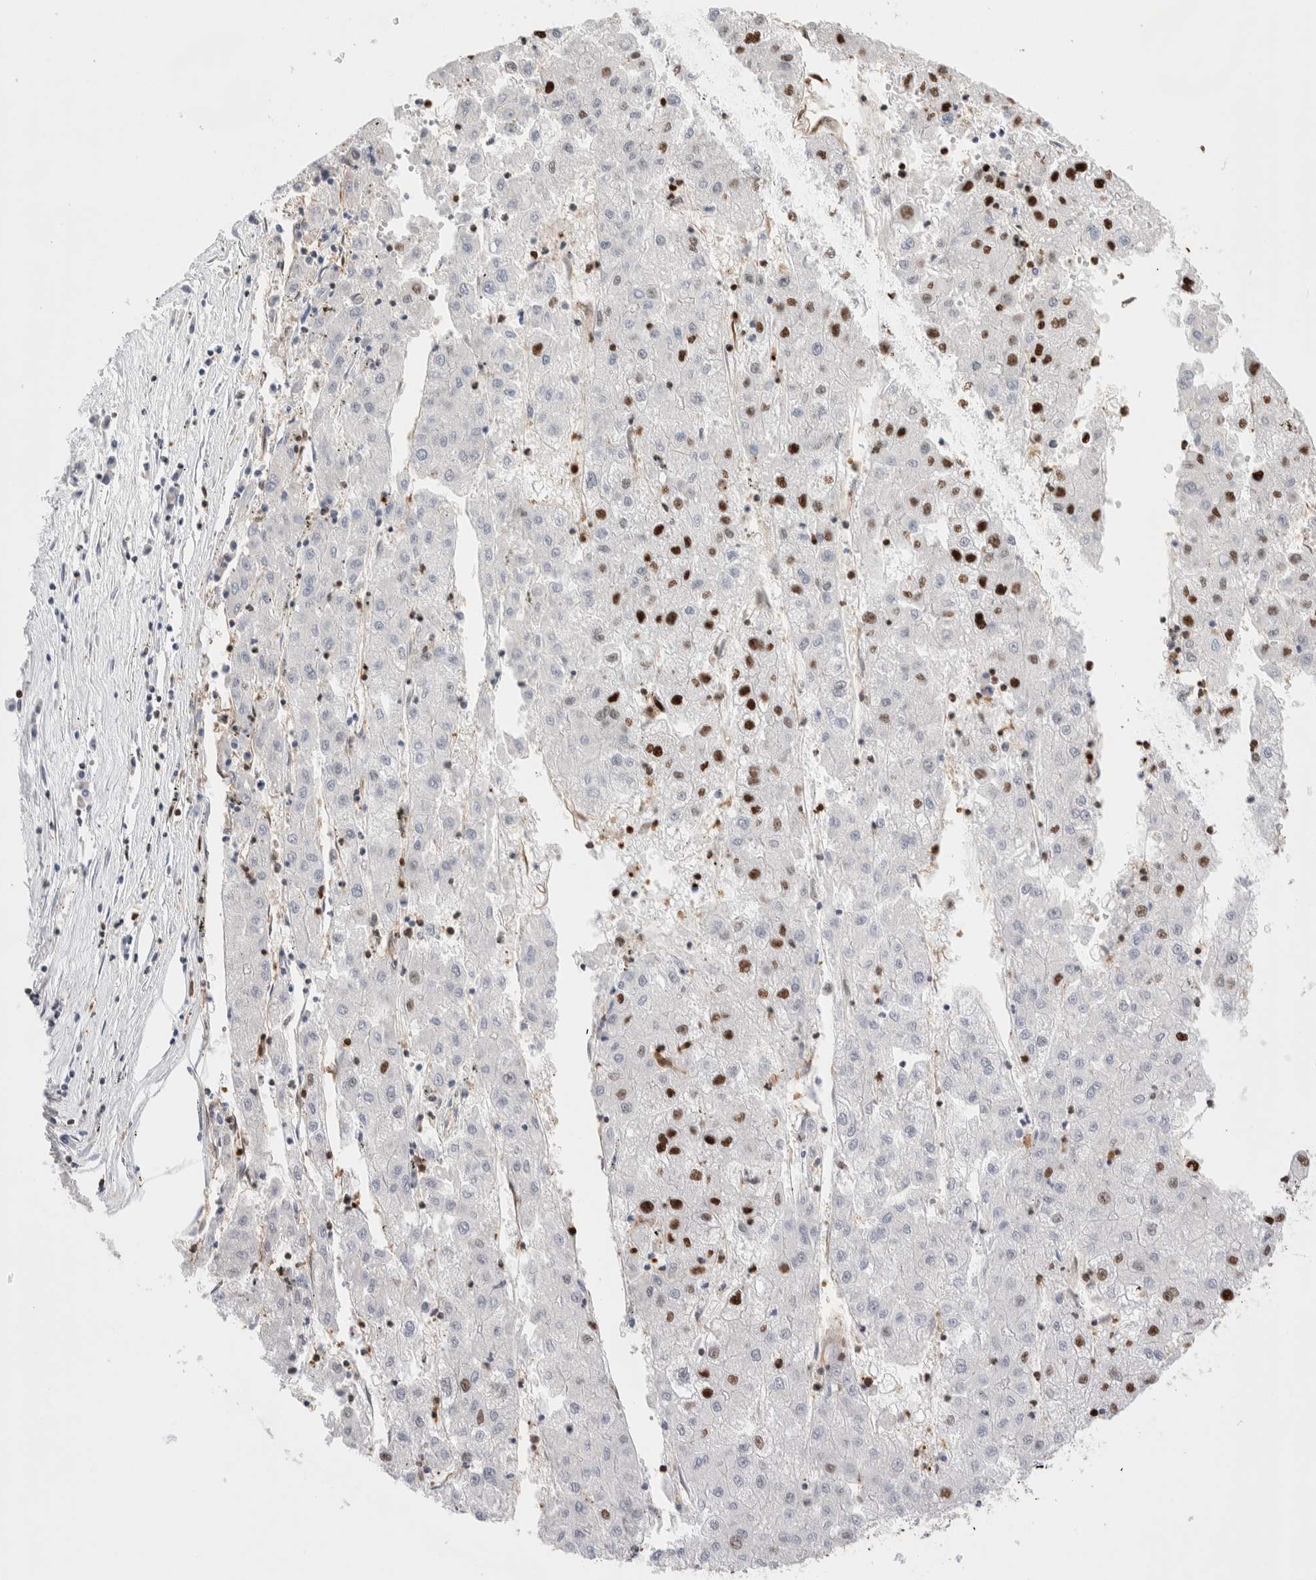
{"staining": {"intensity": "strong", "quantity": "<25%", "location": "nuclear"}, "tissue": "liver cancer", "cell_type": "Tumor cells", "image_type": "cancer", "snomed": [{"axis": "morphology", "description": "Carcinoma, Hepatocellular, NOS"}, {"axis": "topography", "description": "Liver"}], "caption": "Immunohistochemical staining of liver hepatocellular carcinoma shows medium levels of strong nuclear protein expression in approximately <25% of tumor cells. The staining was performed using DAB (3,3'-diaminobenzidine), with brown indicating positive protein expression. Nuclei are stained blue with hematoxylin.", "gene": "RNASEK-C17orf49", "patient": {"sex": "male", "age": 72}}